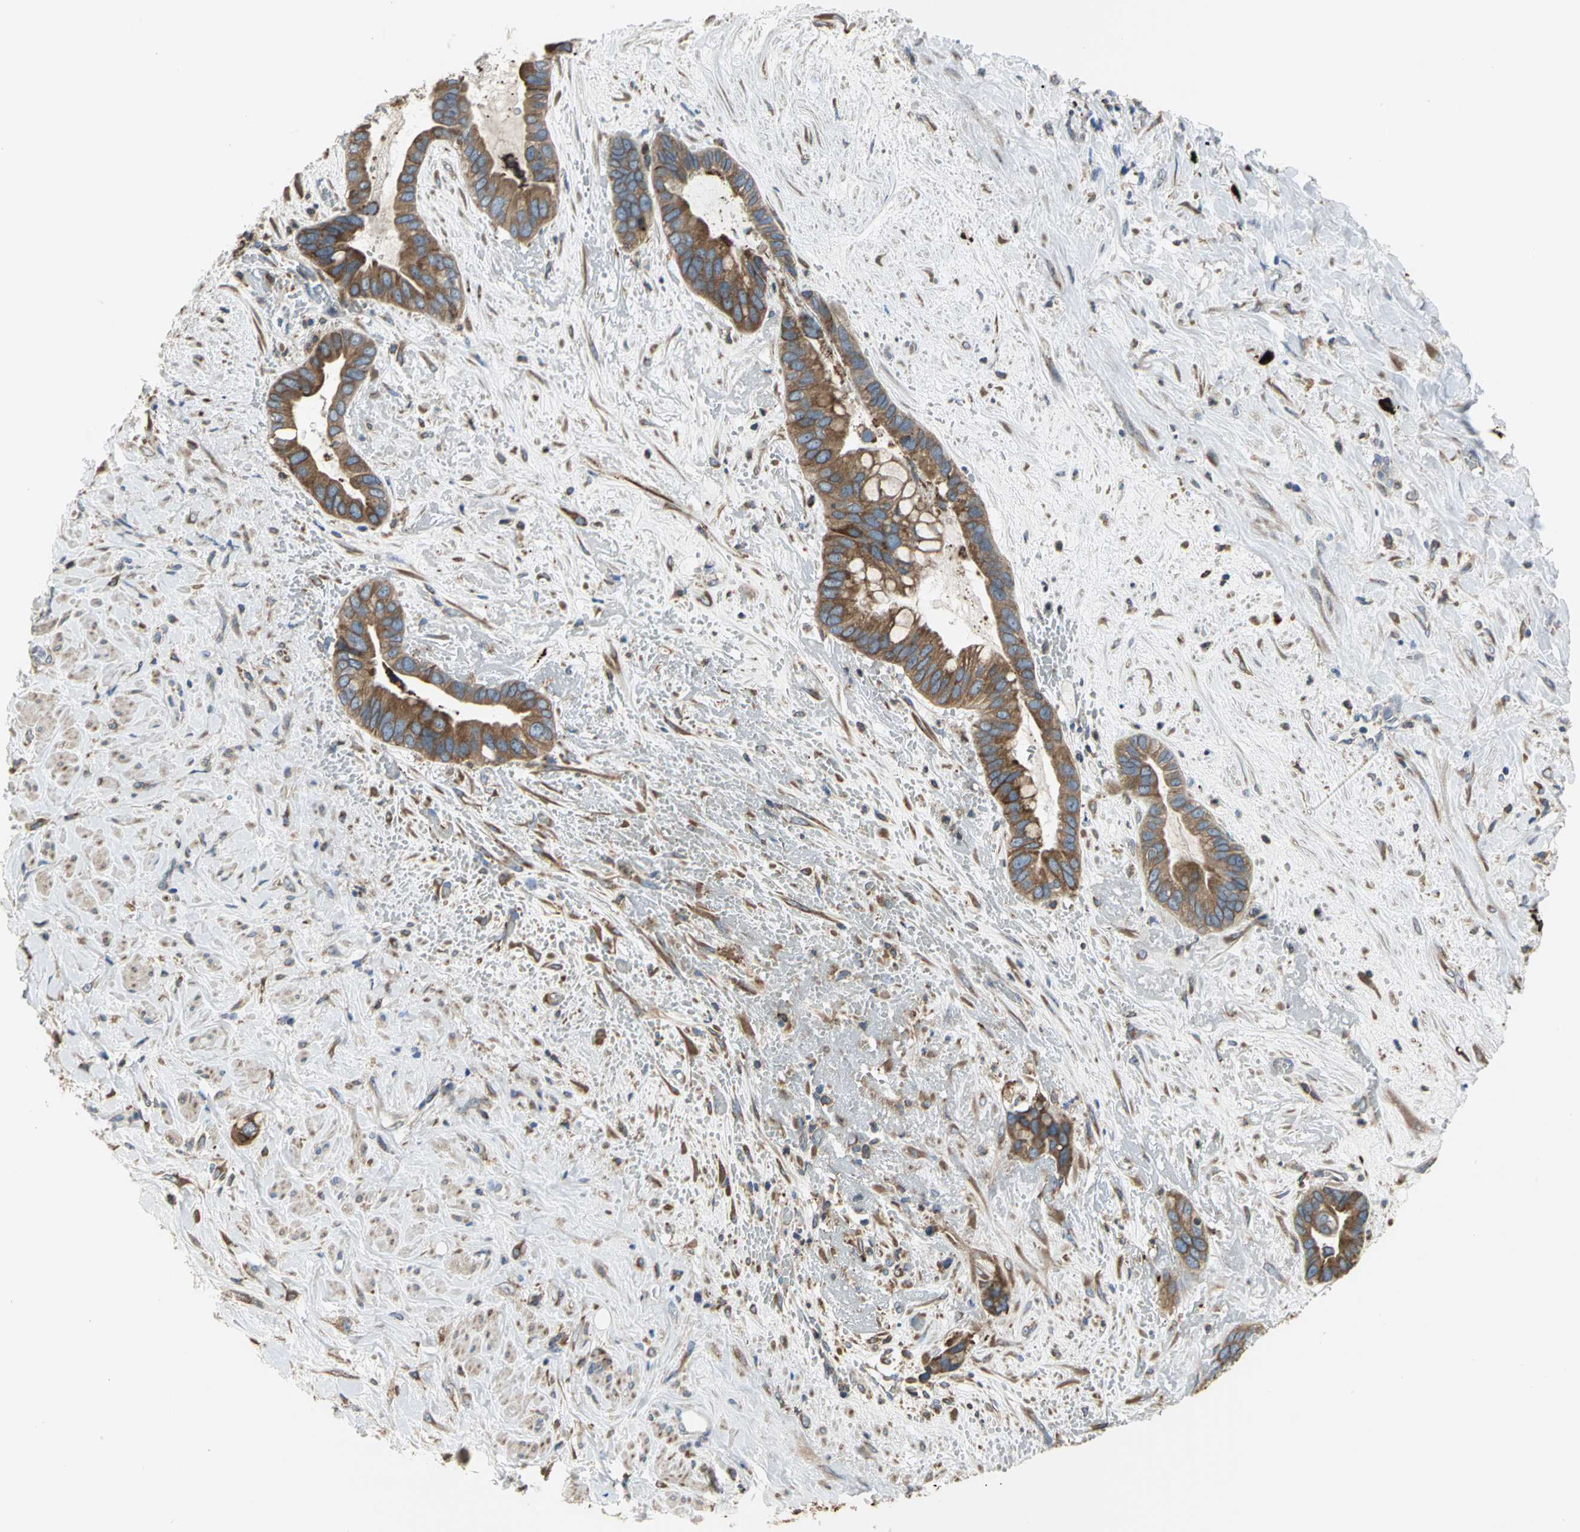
{"staining": {"intensity": "strong", "quantity": ">75%", "location": "cytoplasmic/membranous"}, "tissue": "liver cancer", "cell_type": "Tumor cells", "image_type": "cancer", "snomed": [{"axis": "morphology", "description": "Cholangiocarcinoma"}, {"axis": "topography", "description": "Liver"}], "caption": "Liver cholangiocarcinoma was stained to show a protein in brown. There is high levels of strong cytoplasmic/membranous staining in approximately >75% of tumor cells.", "gene": "SDF2L1", "patient": {"sex": "female", "age": 65}}